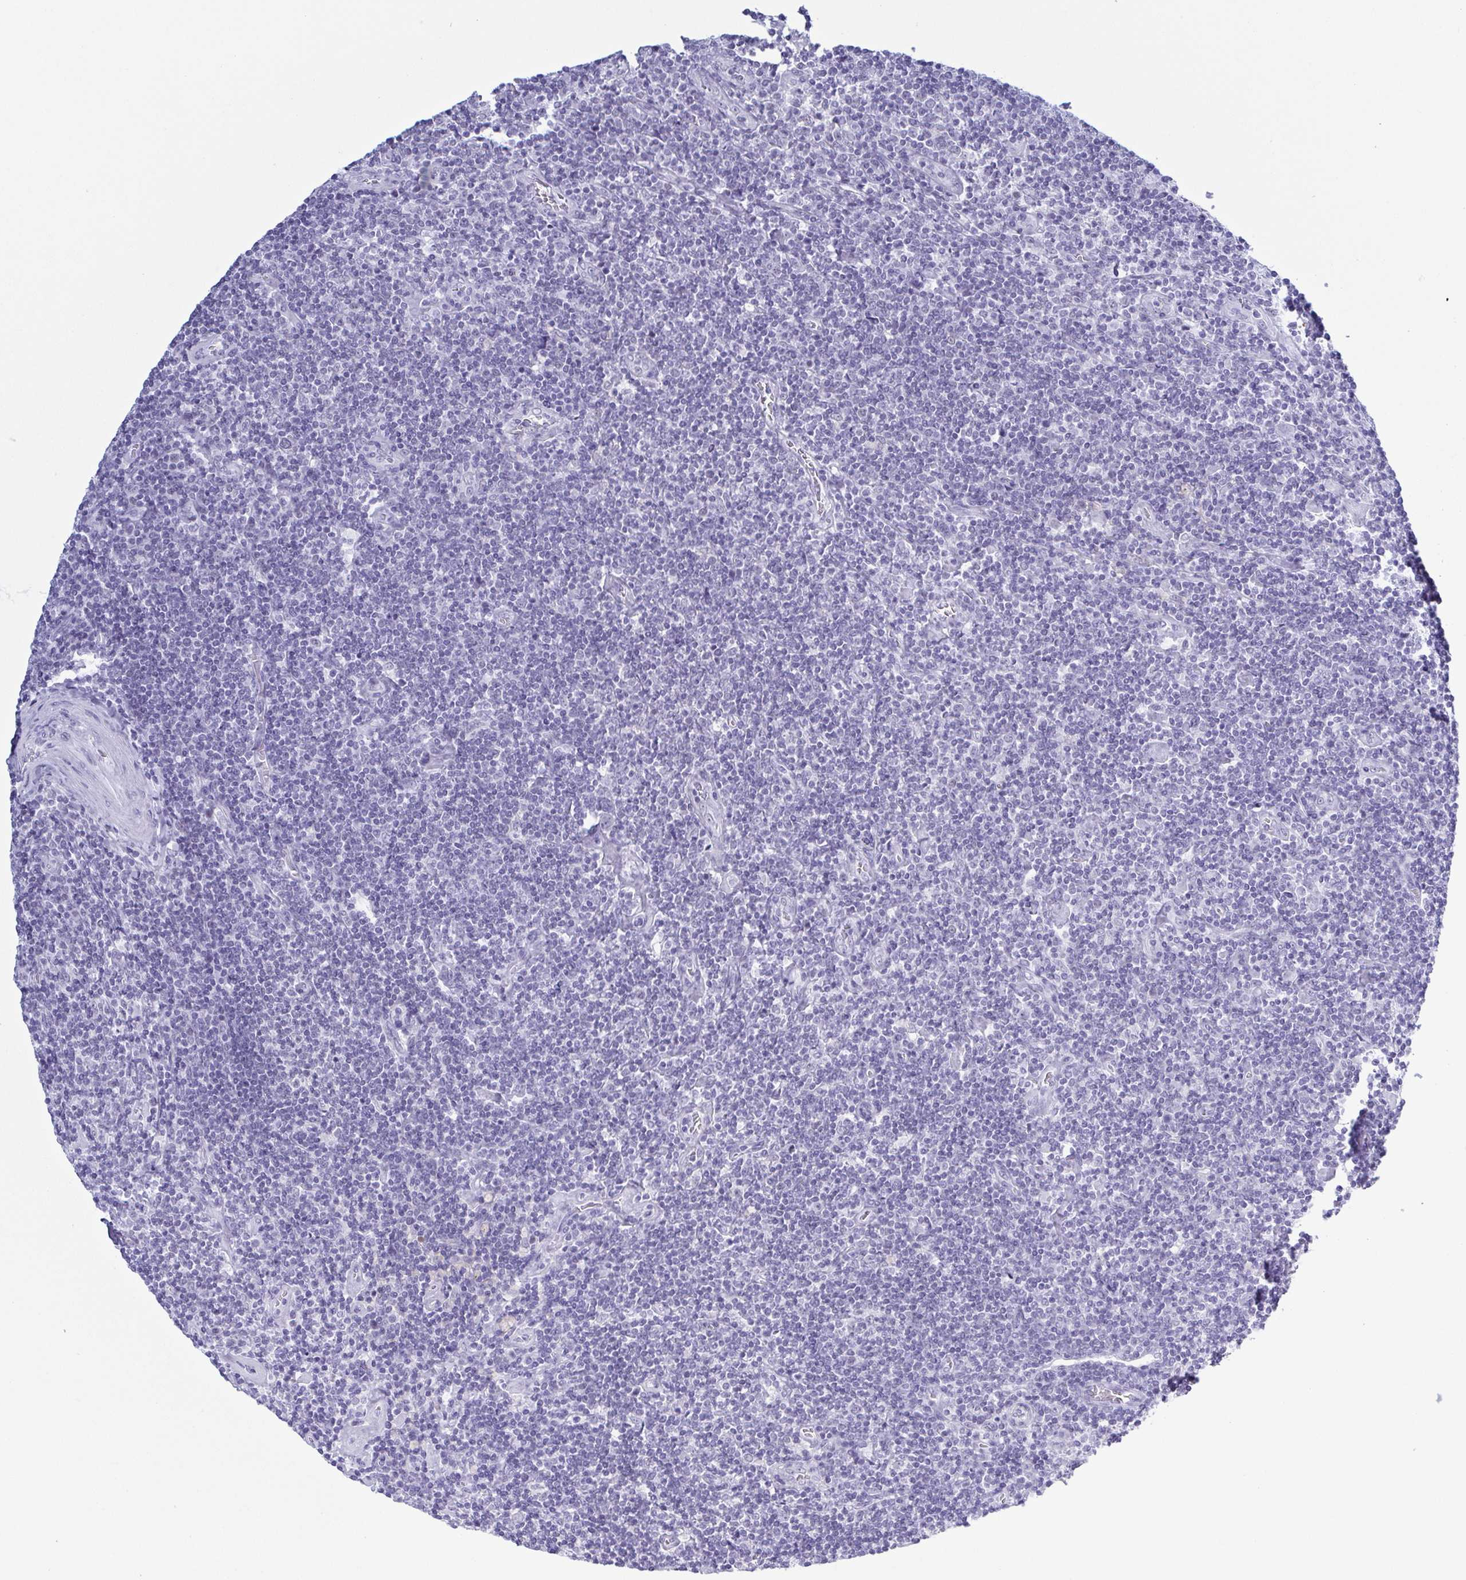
{"staining": {"intensity": "negative", "quantity": "none", "location": "none"}, "tissue": "lymphoma", "cell_type": "Tumor cells", "image_type": "cancer", "snomed": [{"axis": "morphology", "description": "Hodgkin's disease, NOS"}, {"axis": "topography", "description": "Lymph node"}], "caption": "Tumor cells are negative for protein expression in human lymphoma.", "gene": "SUGP2", "patient": {"sex": "male", "age": 40}}